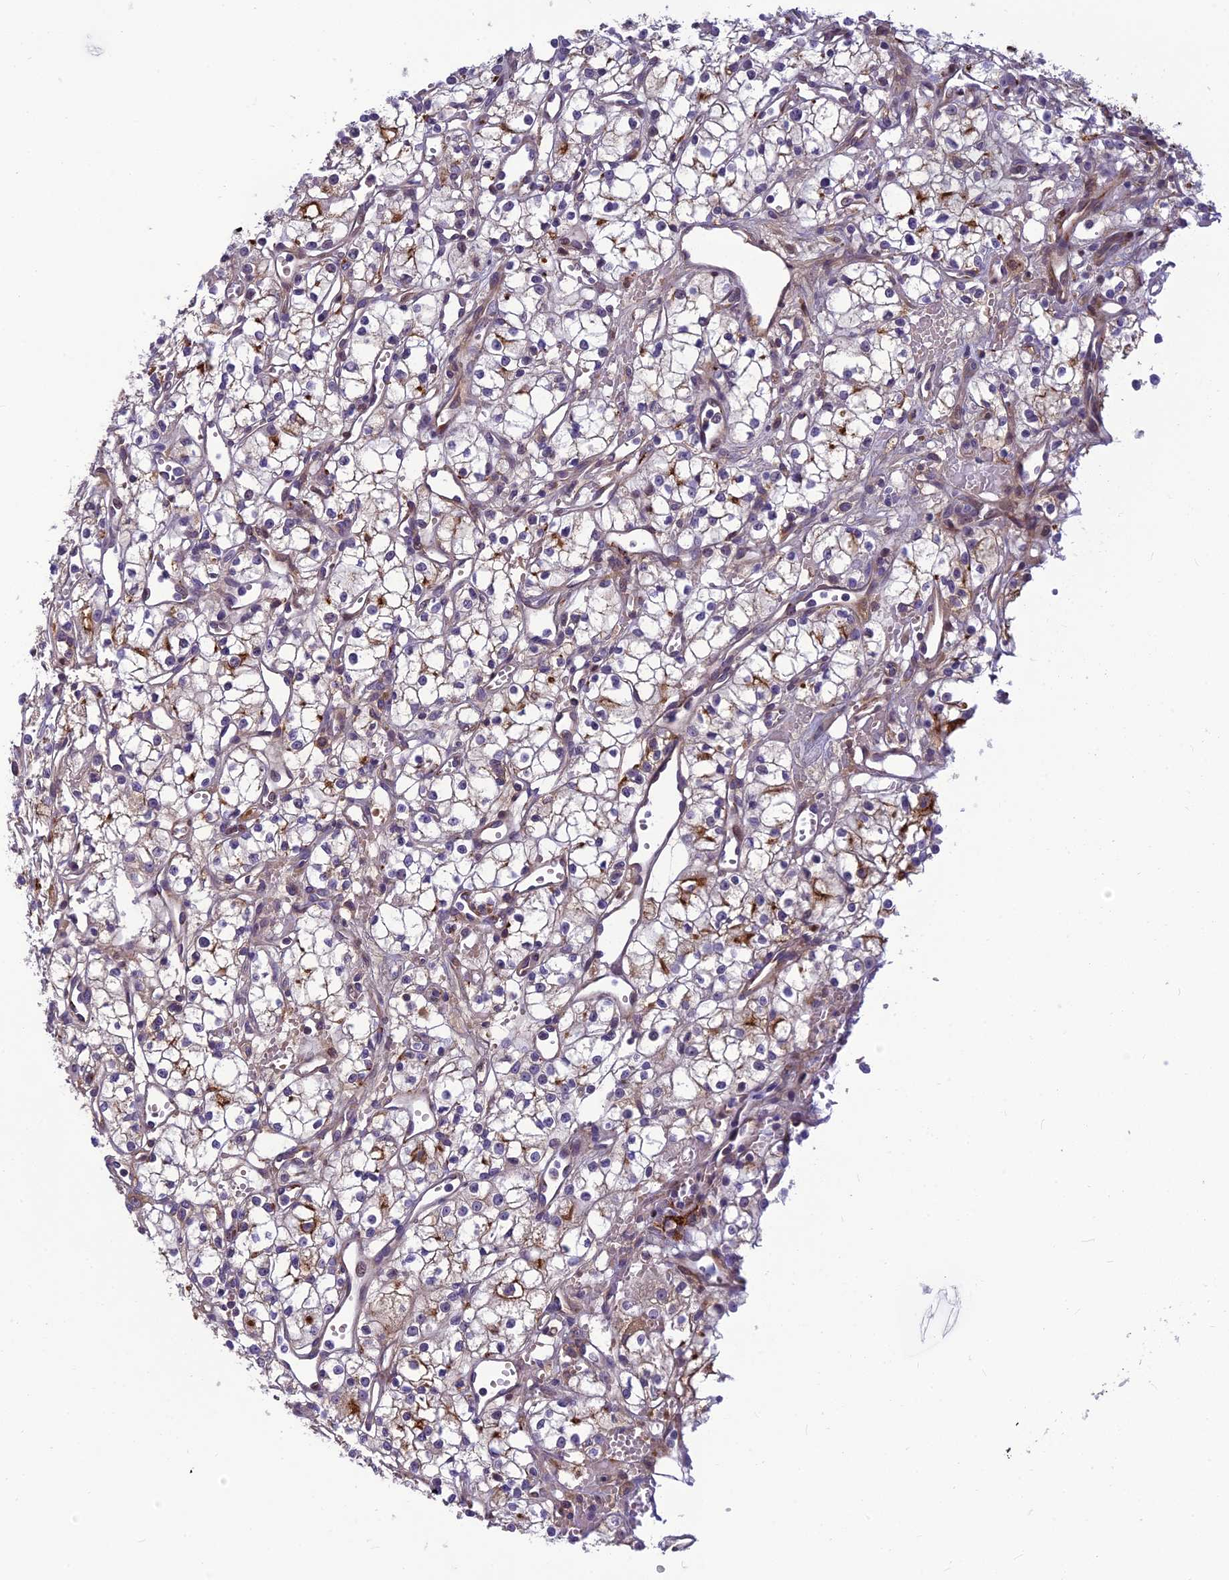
{"staining": {"intensity": "moderate", "quantity": "<25%", "location": "cytoplasmic/membranous"}, "tissue": "renal cancer", "cell_type": "Tumor cells", "image_type": "cancer", "snomed": [{"axis": "morphology", "description": "Adenocarcinoma, NOS"}, {"axis": "topography", "description": "Kidney"}], "caption": "Adenocarcinoma (renal) stained for a protein (brown) exhibits moderate cytoplasmic/membranous positive positivity in approximately <25% of tumor cells.", "gene": "CLEC11A", "patient": {"sex": "male", "age": 59}}